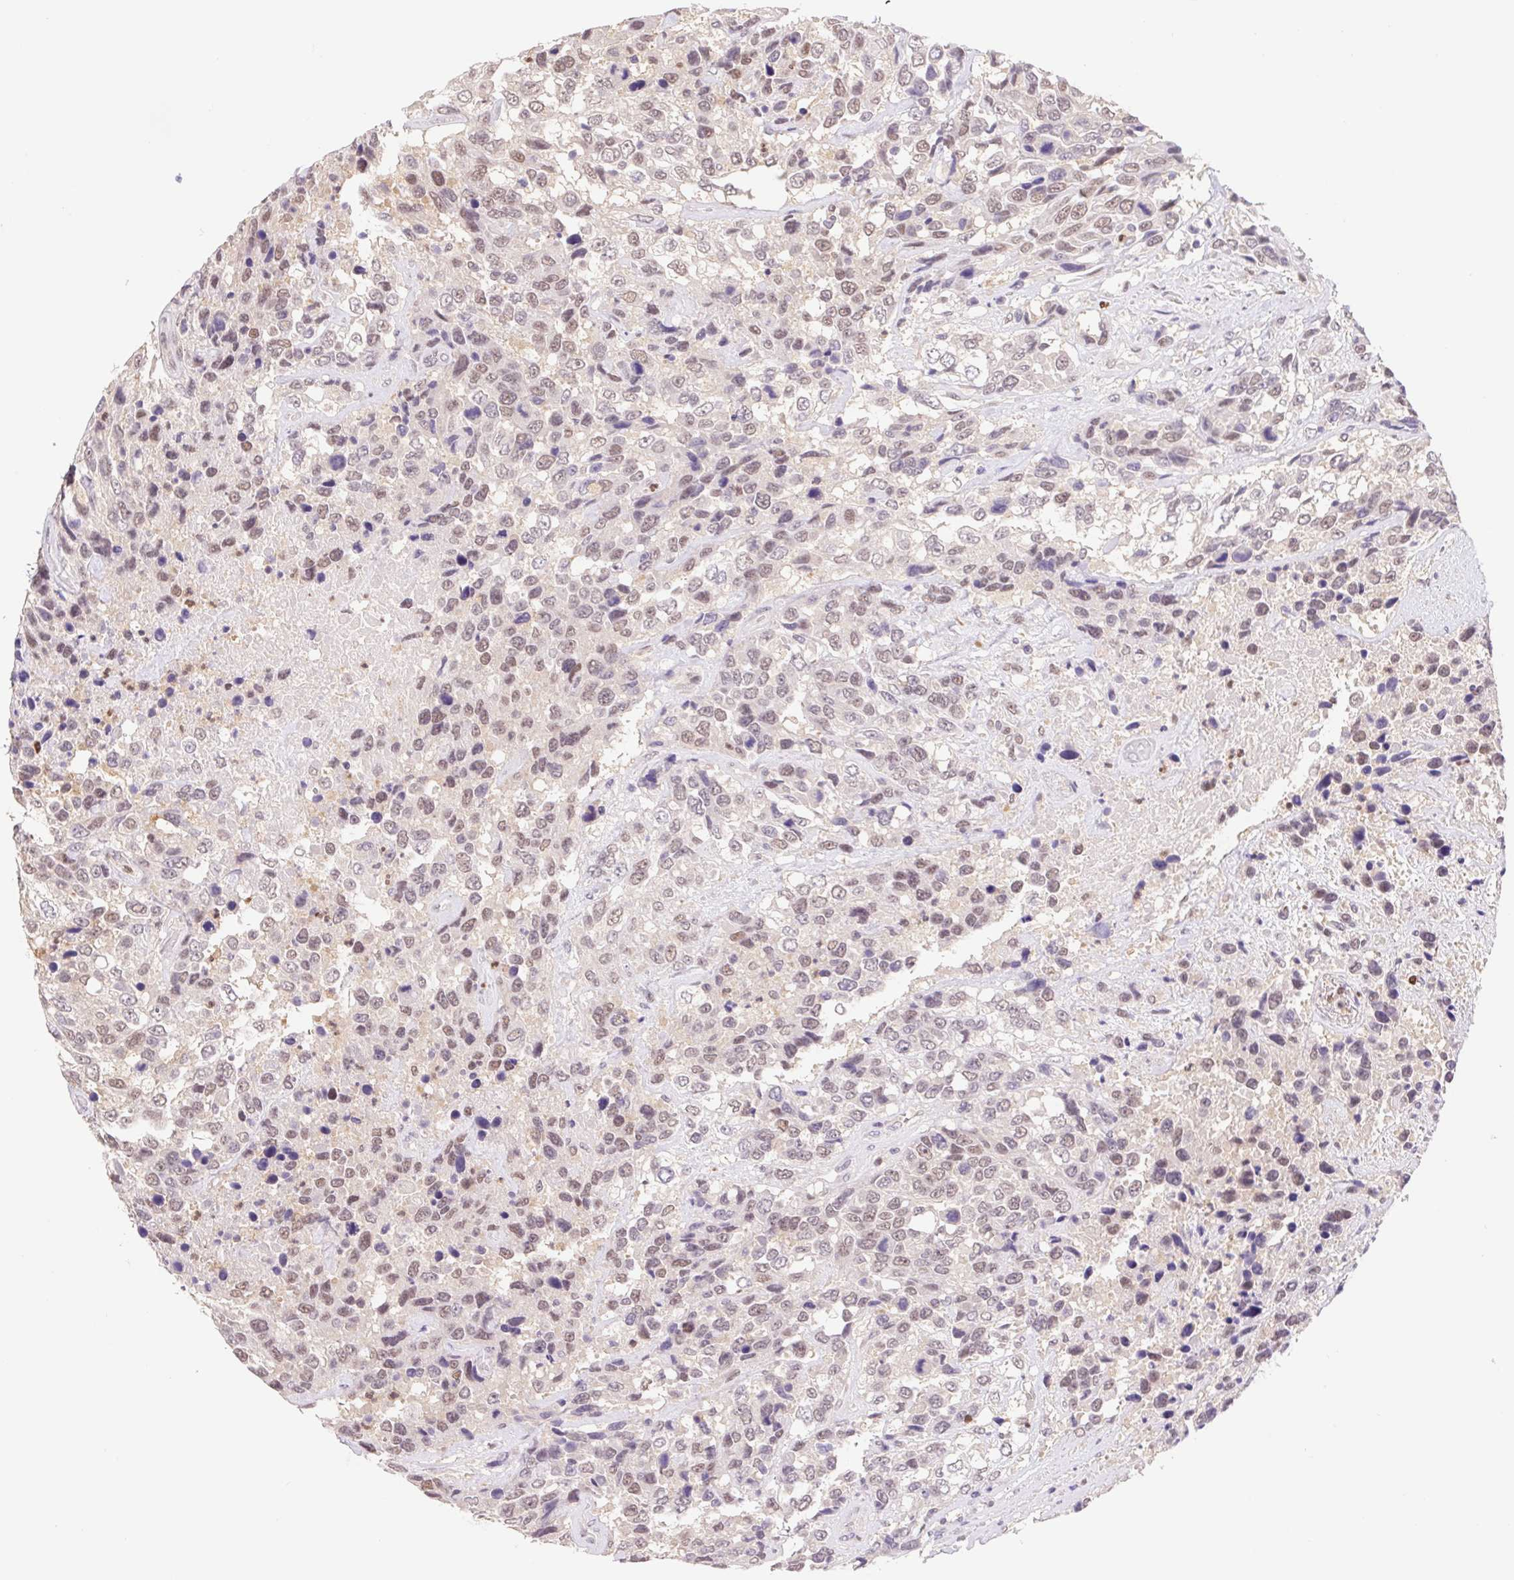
{"staining": {"intensity": "weak", "quantity": ">75%", "location": "nuclear"}, "tissue": "urothelial cancer", "cell_type": "Tumor cells", "image_type": "cancer", "snomed": [{"axis": "morphology", "description": "Urothelial carcinoma, High grade"}, {"axis": "topography", "description": "Urinary bladder"}], "caption": "Urothelial cancer stained with a brown dye exhibits weak nuclear positive positivity in about >75% of tumor cells.", "gene": "L3MBTL4", "patient": {"sex": "female", "age": 70}}